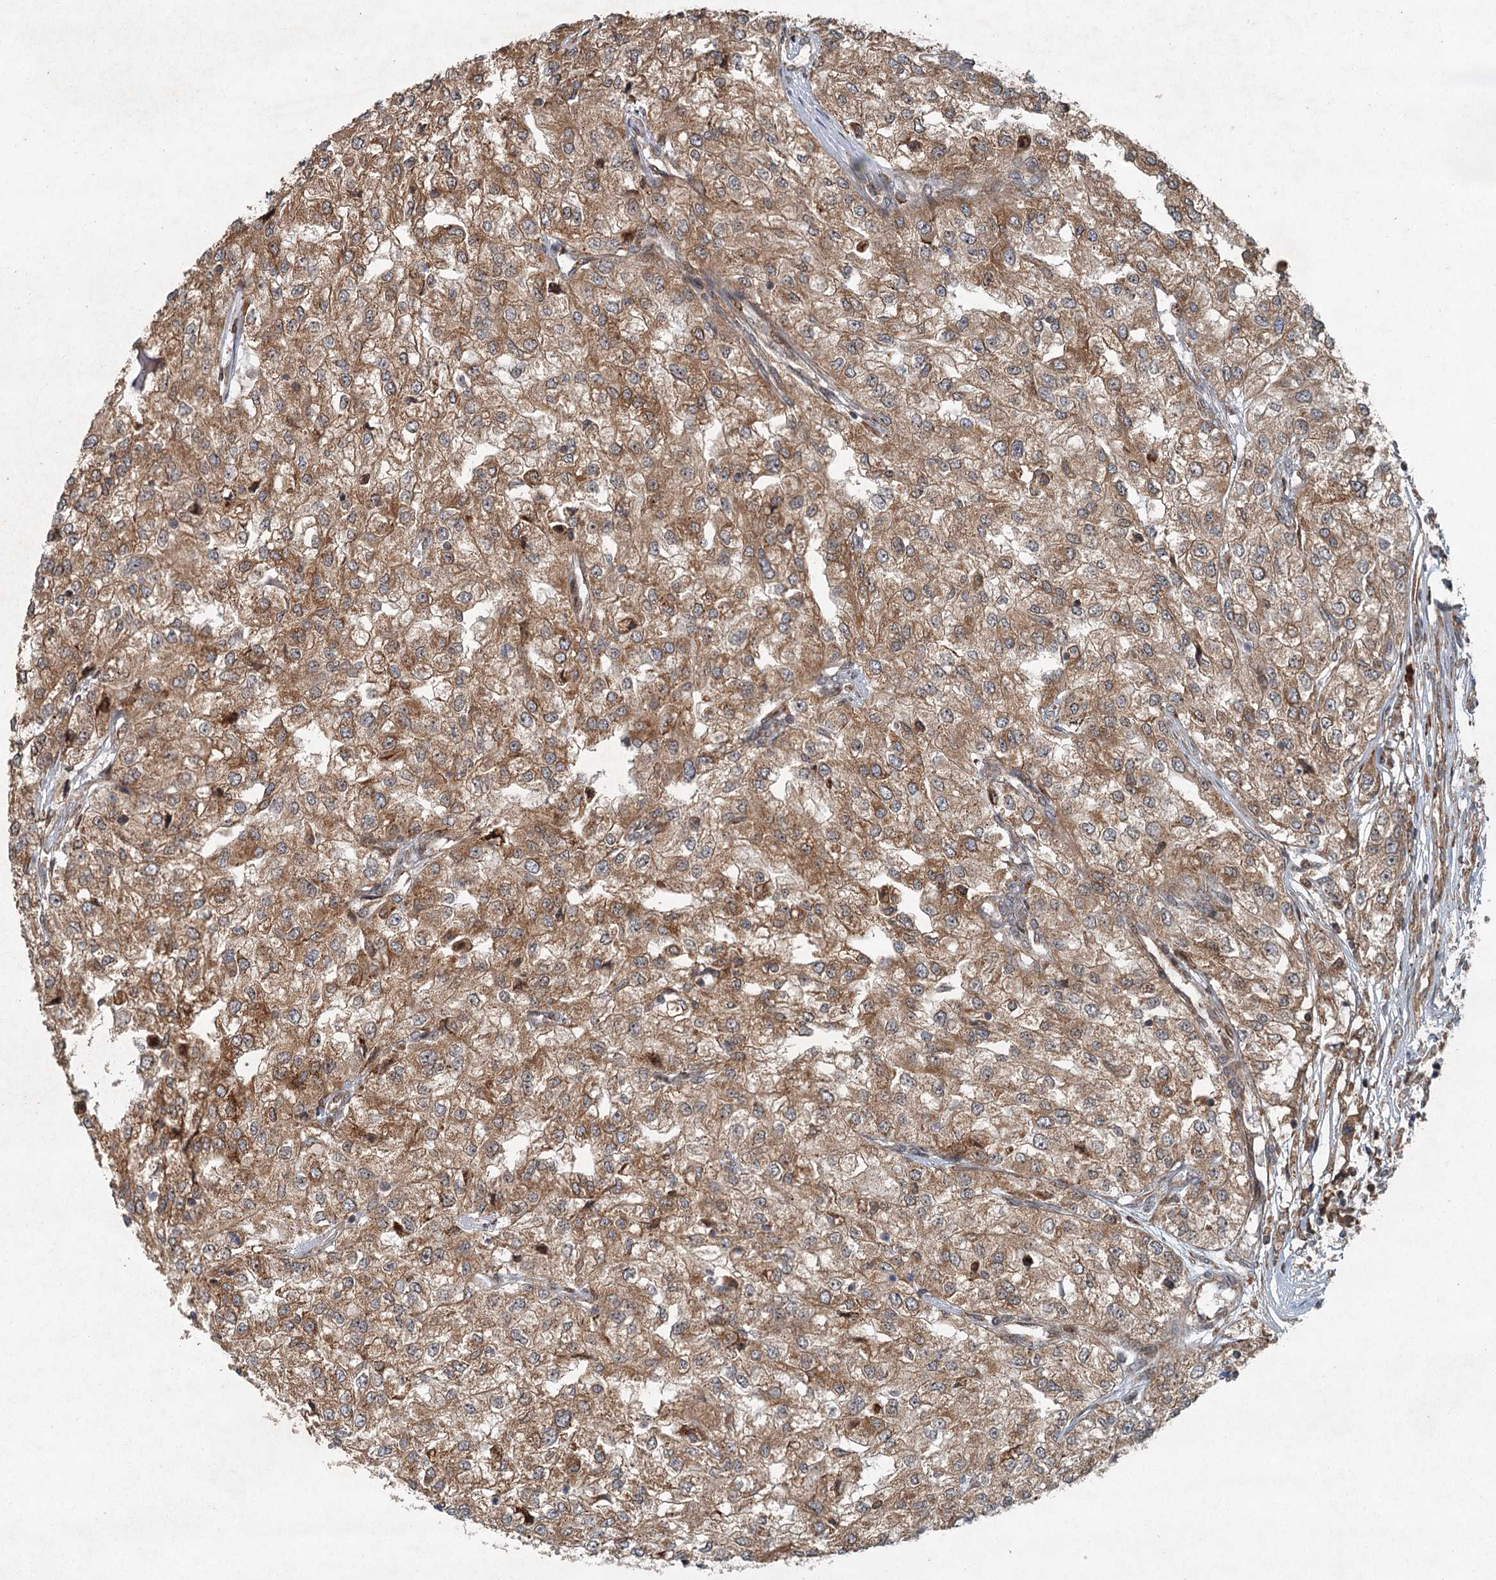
{"staining": {"intensity": "moderate", "quantity": ">75%", "location": "cytoplasmic/membranous,nuclear"}, "tissue": "renal cancer", "cell_type": "Tumor cells", "image_type": "cancer", "snomed": [{"axis": "morphology", "description": "Adenocarcinoma, NOS"}, {"axis": "topography", "description": "Kidney"}], "caption": "A high-resolution micrograph shows immunohistochemistry staining of renal cancer (adenocarcinoma), which demonstrates moderate cytoplasmic/membranous and nuclear positivity in about >75% of tumor cells.", "gene": "SRPX2", "patient": {"sex": "female", "age": 54}}